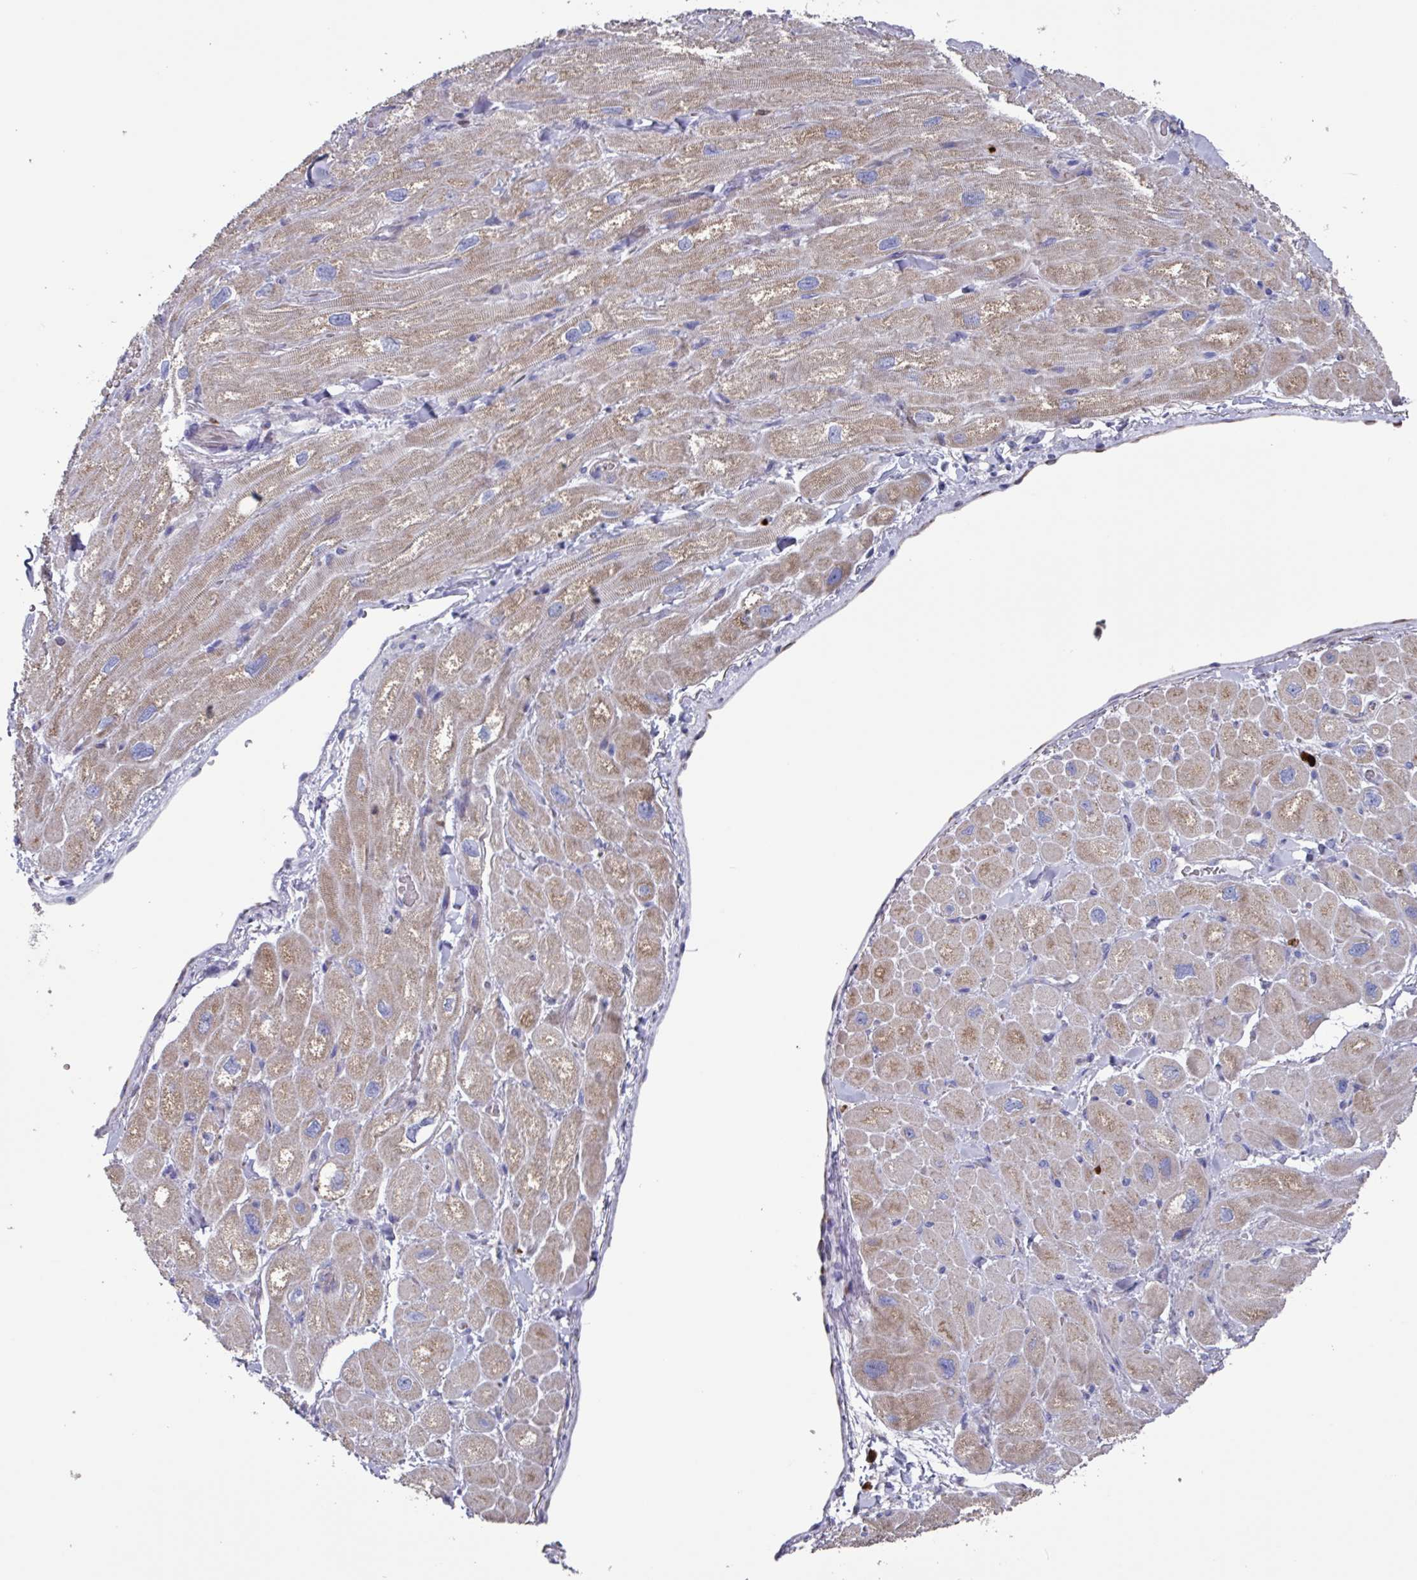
{"staining": {"intensity": "moderate", "quantity": "25%-75%", "location": "cytoplasmic/membranous"}, "tissue": "heart muscle", "cell_type": "Cardiomyocytes", "image_type": "normal", "snomed": [{"axis": "morphology", "description": "Normal tissue, NOS"}, {"axis": "topography", "description": "Heart"}], "caption": "A micrograph of human heart muscle stained for a protein exhibits moderate cytoplasmic/membranous brown staining in cardiomyocytes.", "gene": "UQCC2", "patient": {"sex": "male", "age": 65}}